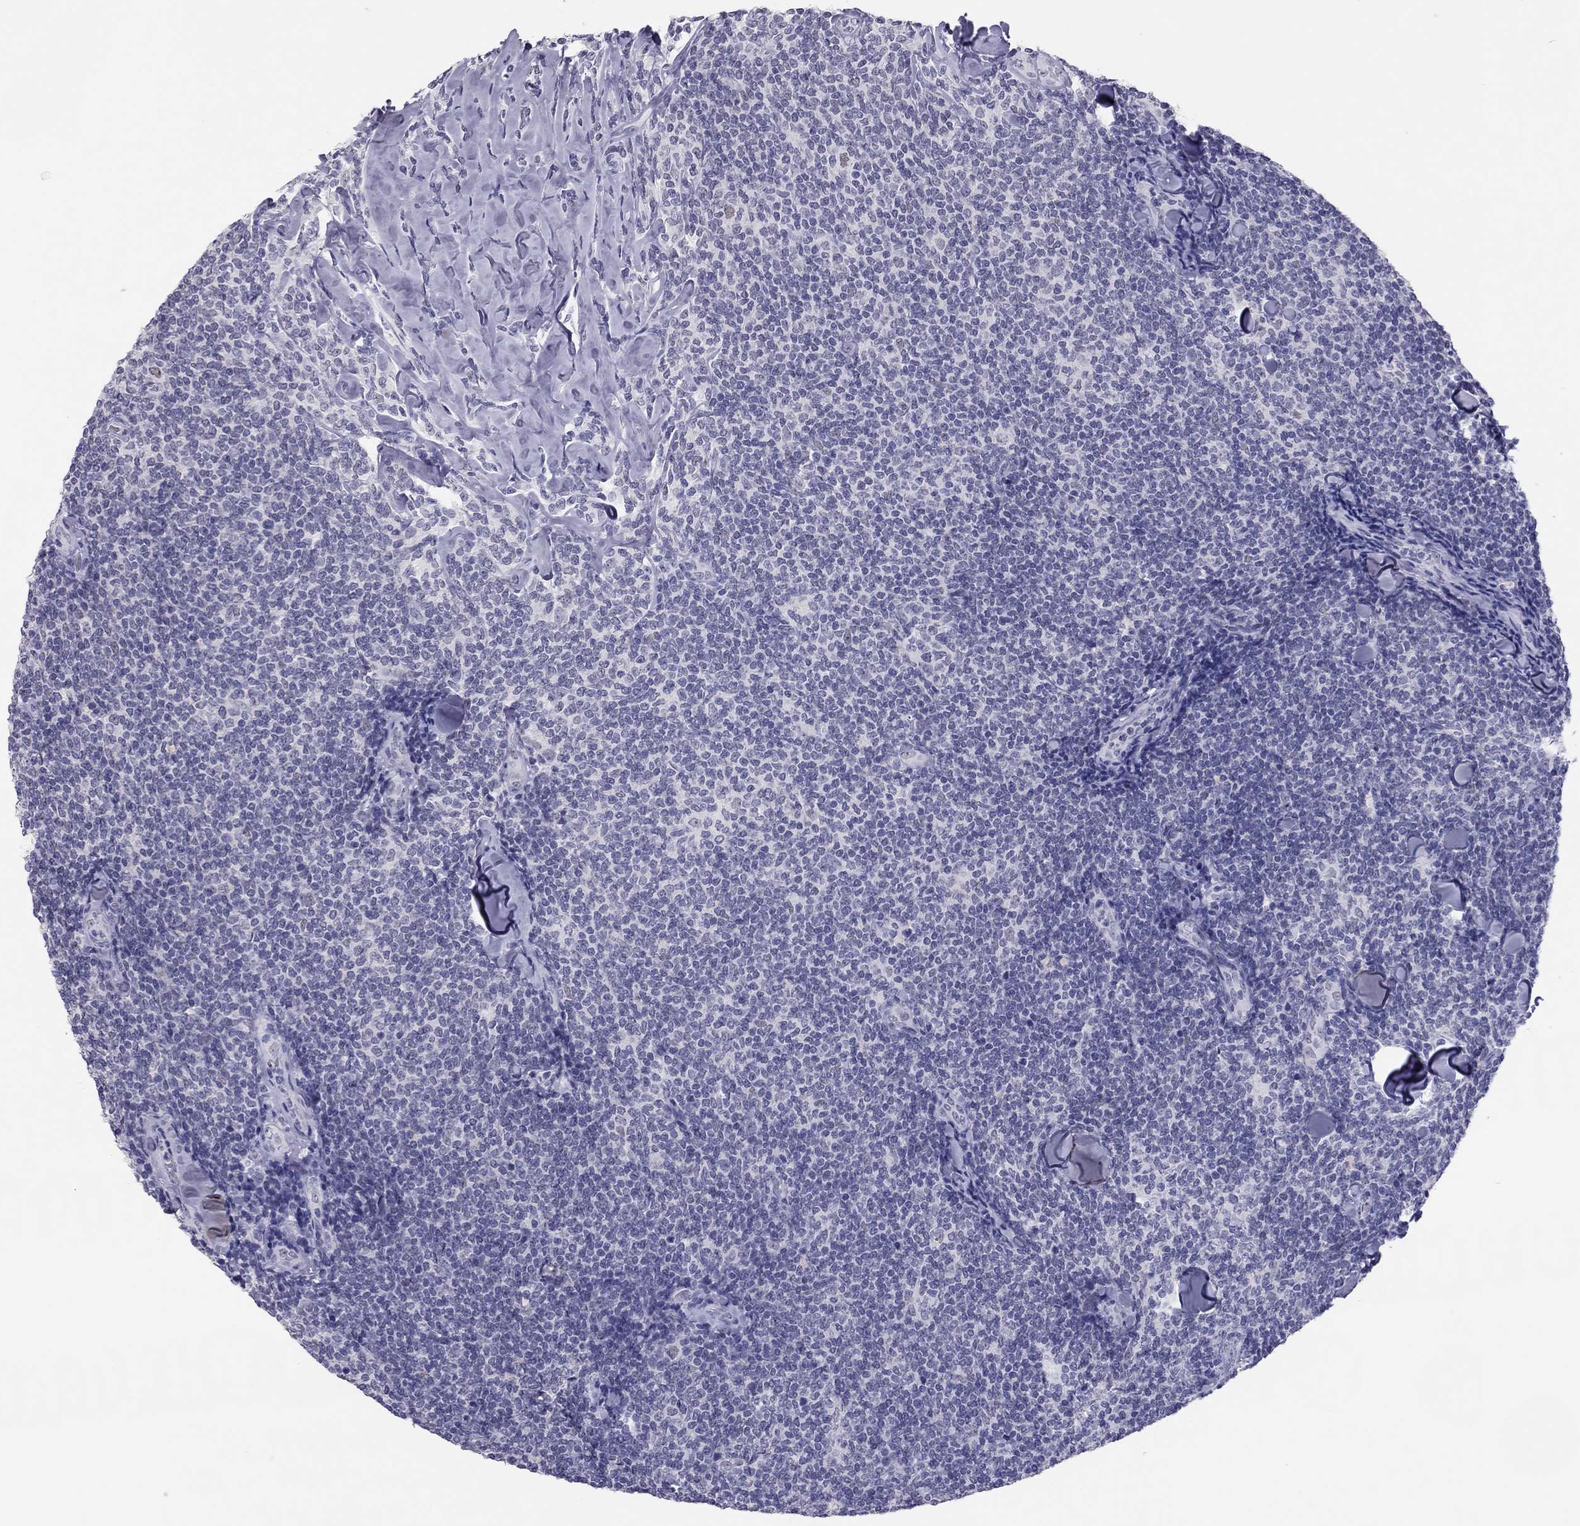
{"staining": {"intensity": "negative", "quantity": "none", "location": "none"}, "tissue": "lymphoma", "cell_type": "Tumor cells", "image_type": "cancer", "snomed": [{"axis": "morphology", "description": "Malignant lymphoma, non-Hodgkin's type, Low grade"}, {"axis": "topography", "description": "Lymph node"}], "caption": "Immunohistochemistry of lymphoma exhibits no staining in tumor cells.", "gene": "PHOX2A", "patient": {"sex": "female", "age": 56}}